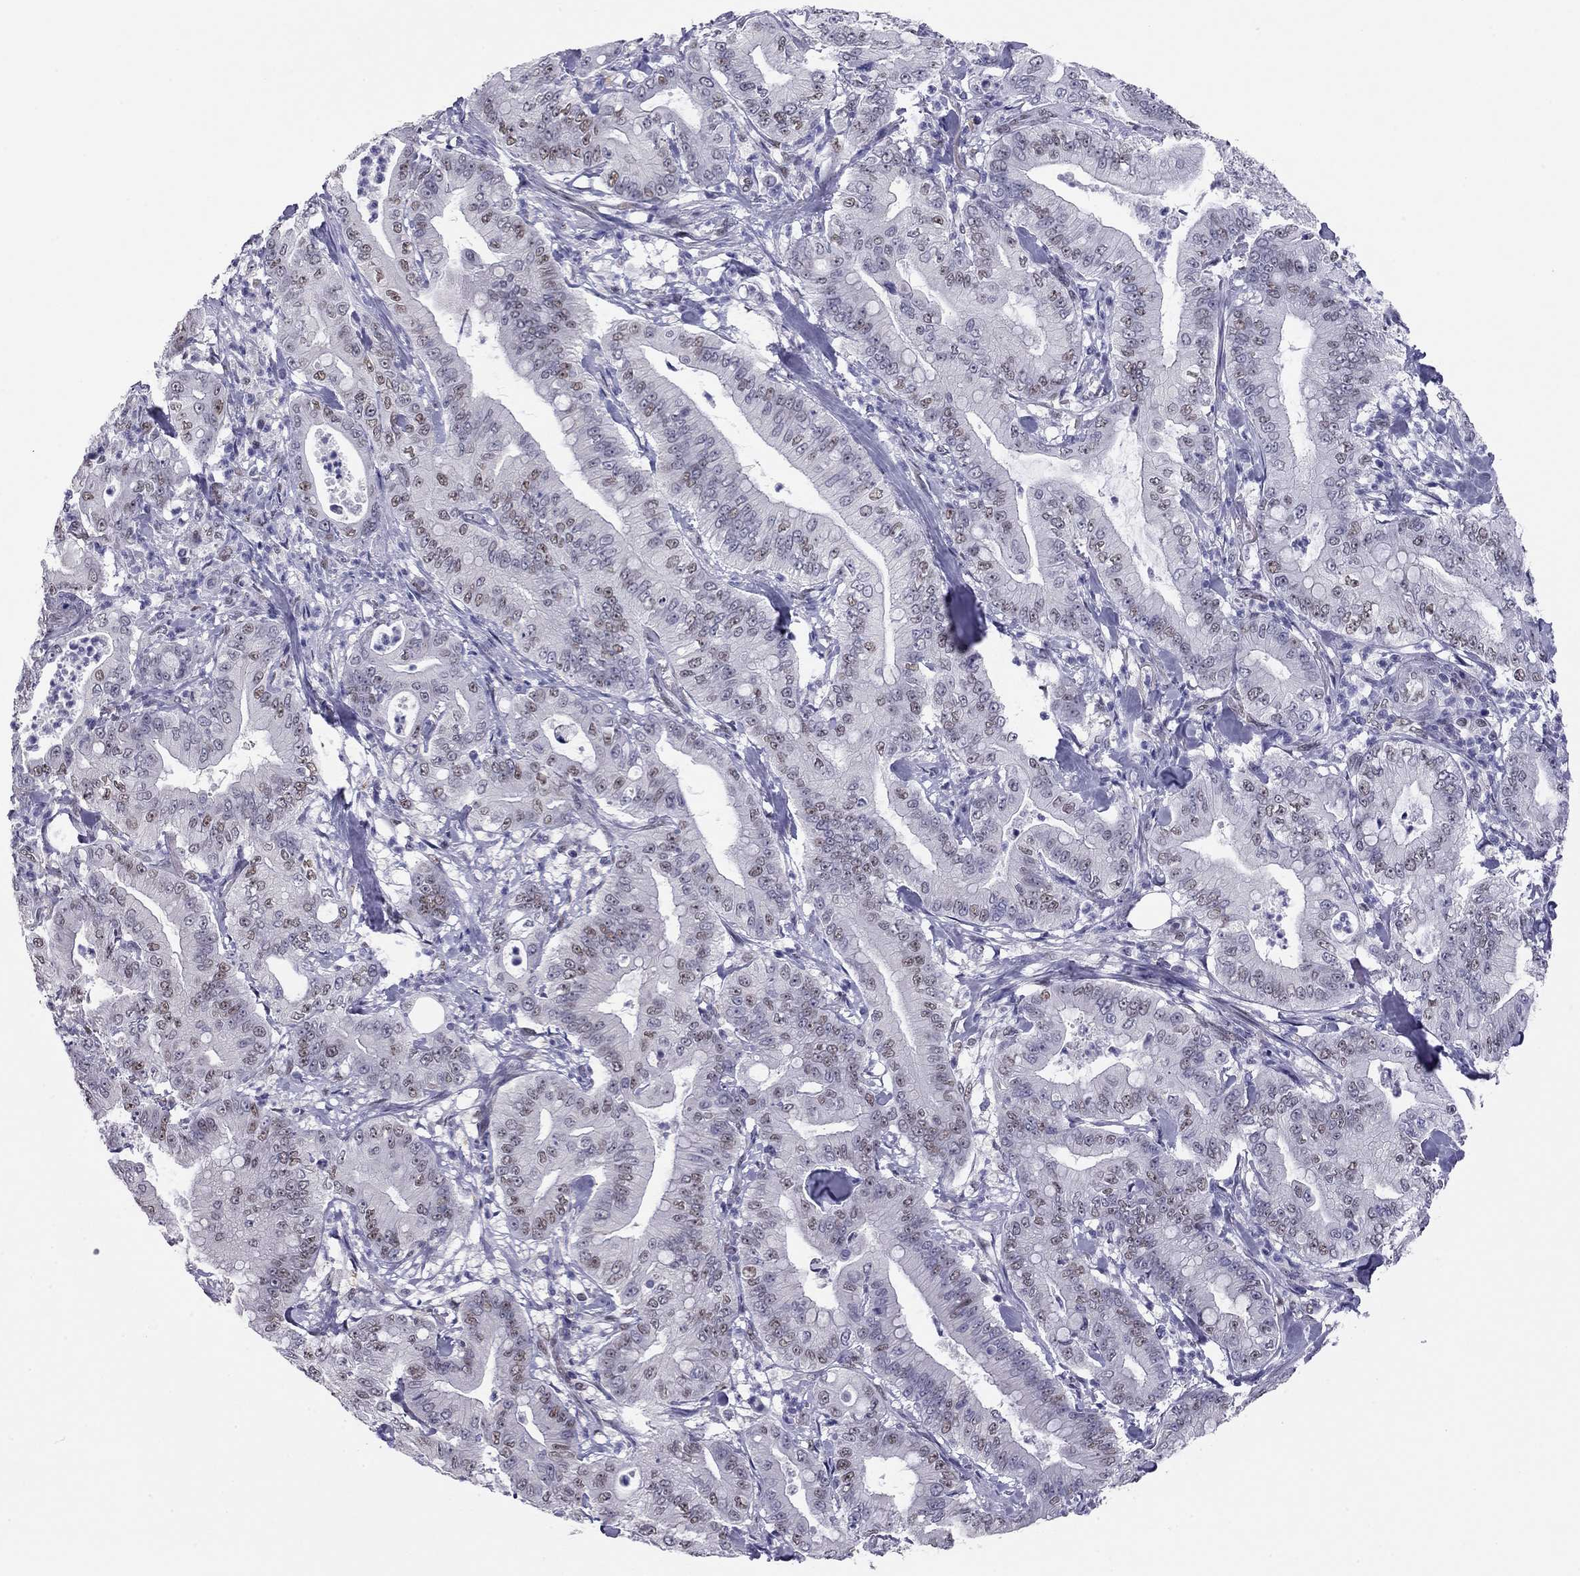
{"staining": {"intensity": "weak", "quantity": "25%-75%", "location": "nuclear"}, "tissue": "pancreatic cancer", "cell_type": "Tumor cells", "image_type": "cancer", "snomed": [{"axis": "morphology", "description": "Adenocarcinoma, NOS"}, {"axis": "topography", "description": "Pancreas"}], "caption": "High-magnification brightfield microscopy of adenocarcinoma (pancreatic) stained with DAB (3,3'-diaminobenzidine) (brown) and counterstained with hematoxylin (blue). tumor cells exhibit weak nuclear staining is present in about25%-75% of cells.", "gene": "DOT1L", "patient": {"sex": "male", "age": 71}}